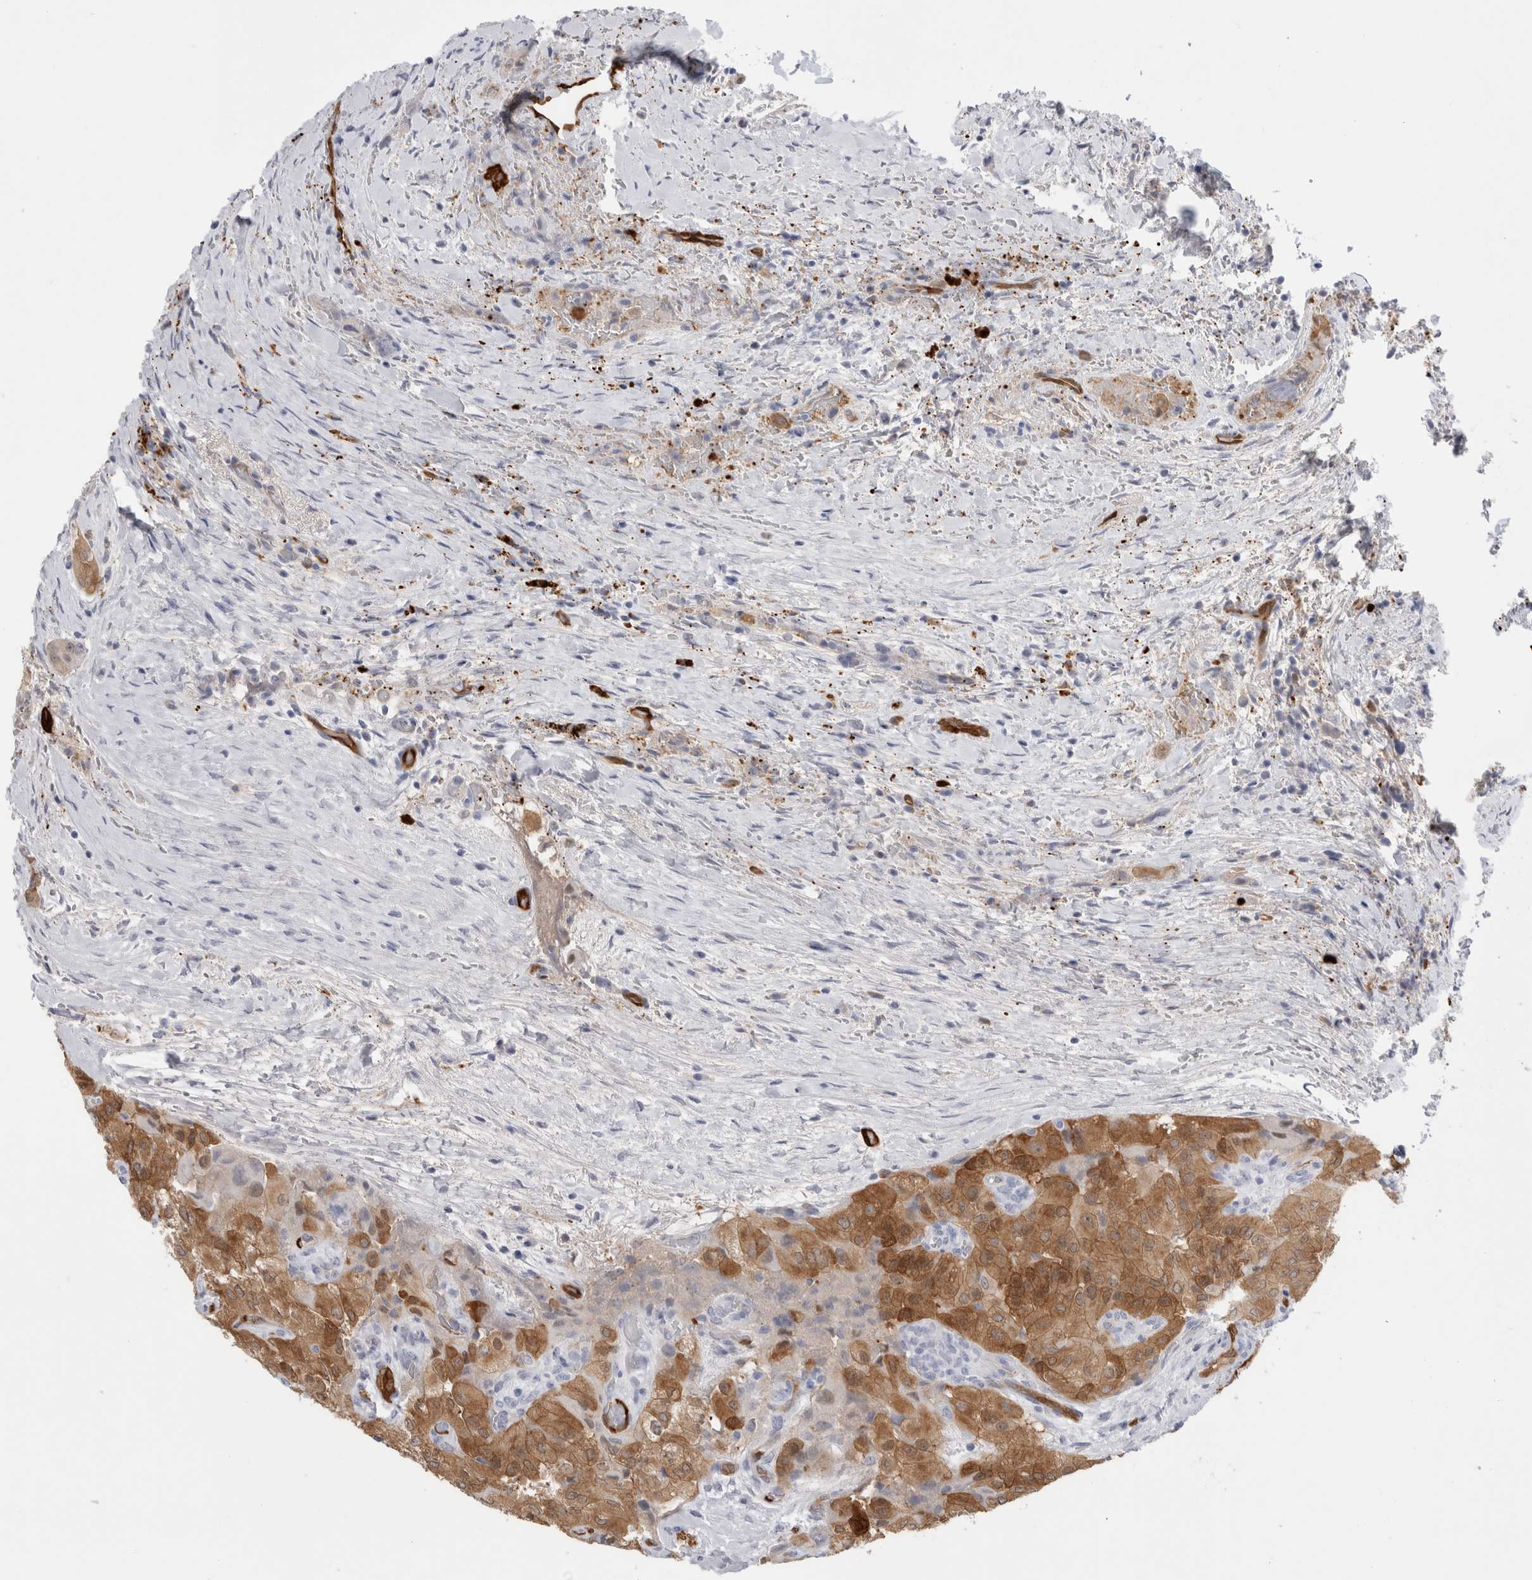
{"staining": {"intensity": "moderate", "quantity": "25%-75%", "location": "cytoplasmic/membranous"}, "tissue": "thyroid cancer", "cell_type": "Tumor cells", "image_type": "cancer", "snomed": [{"axis": "morphology", "description": "Papillary adenocarcinoma, NOS"}, {"axis": "topography", "description": "Thyroid gland"}], "caption": "Tumor cells show medium levels of moderate cytoplasmic/membranous positivity in approximately 25%-75% of cells in thyroid papillary adenocarcinoma.", "gene": "NAPEPLD", "patient": {"sex": "female", "age": 59}}